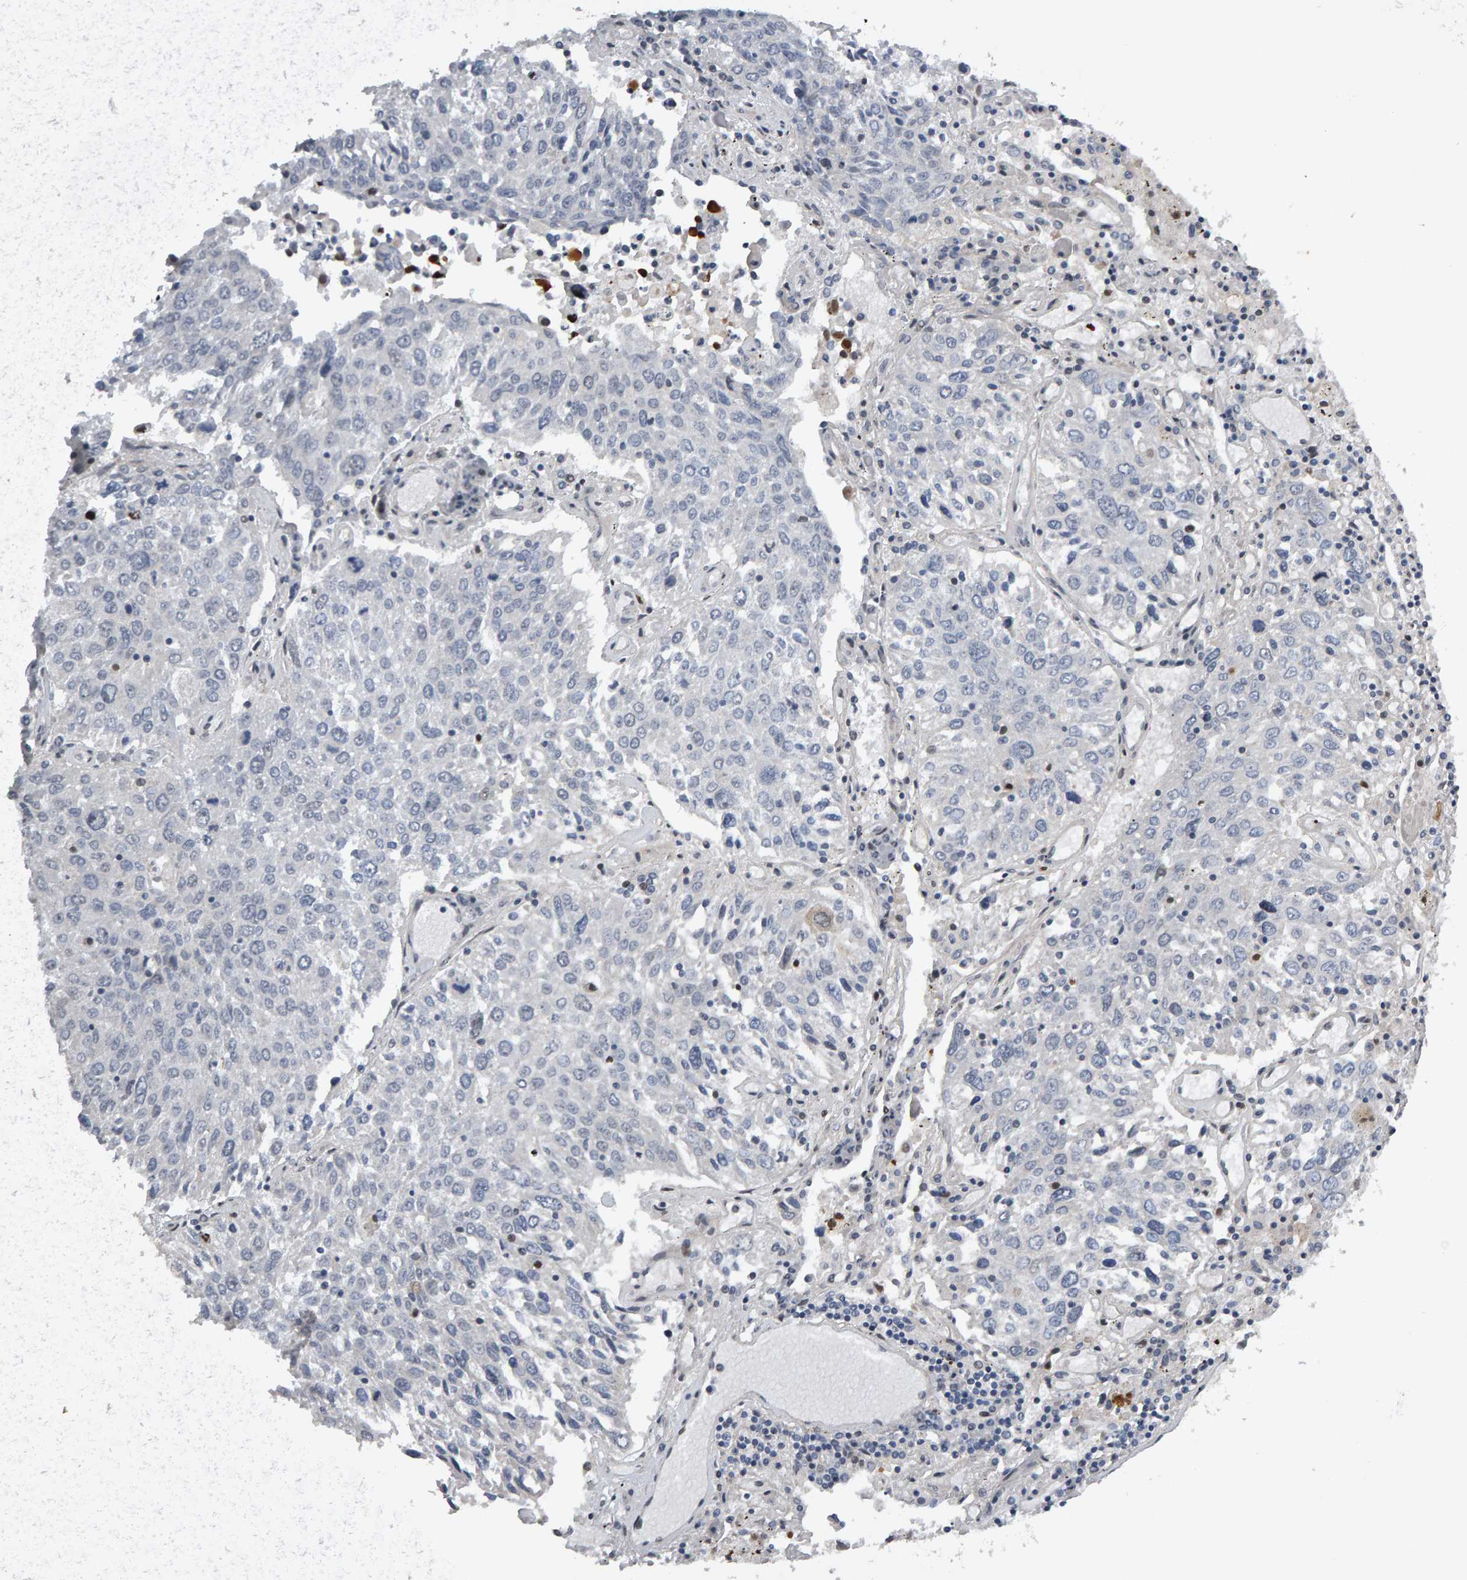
{"staining": {"intensity": "weak", "quantity": "<25%", "location": "nuclear"}, "tissue": "lung cancer", "cell_type": "Tumor cells", "image_type": "cancer", "snomed": [{"axis": "morphology", "description": "Squamous cell carcinoma, NOS"}, {"axis": "topography", "description": "Lung"}], "caption": "Immunohistochemical staining of lung cancer (squamous cell carcinoma) exhibits no significant expression in tumor cells. (DAB (3,3'-diaminobenzidine) immunohistochemistry (IHC) visualized using brightfield microscopy, high magnification).", "gene": "IPO8", "patient": {"sex": "male", "age": 65}}